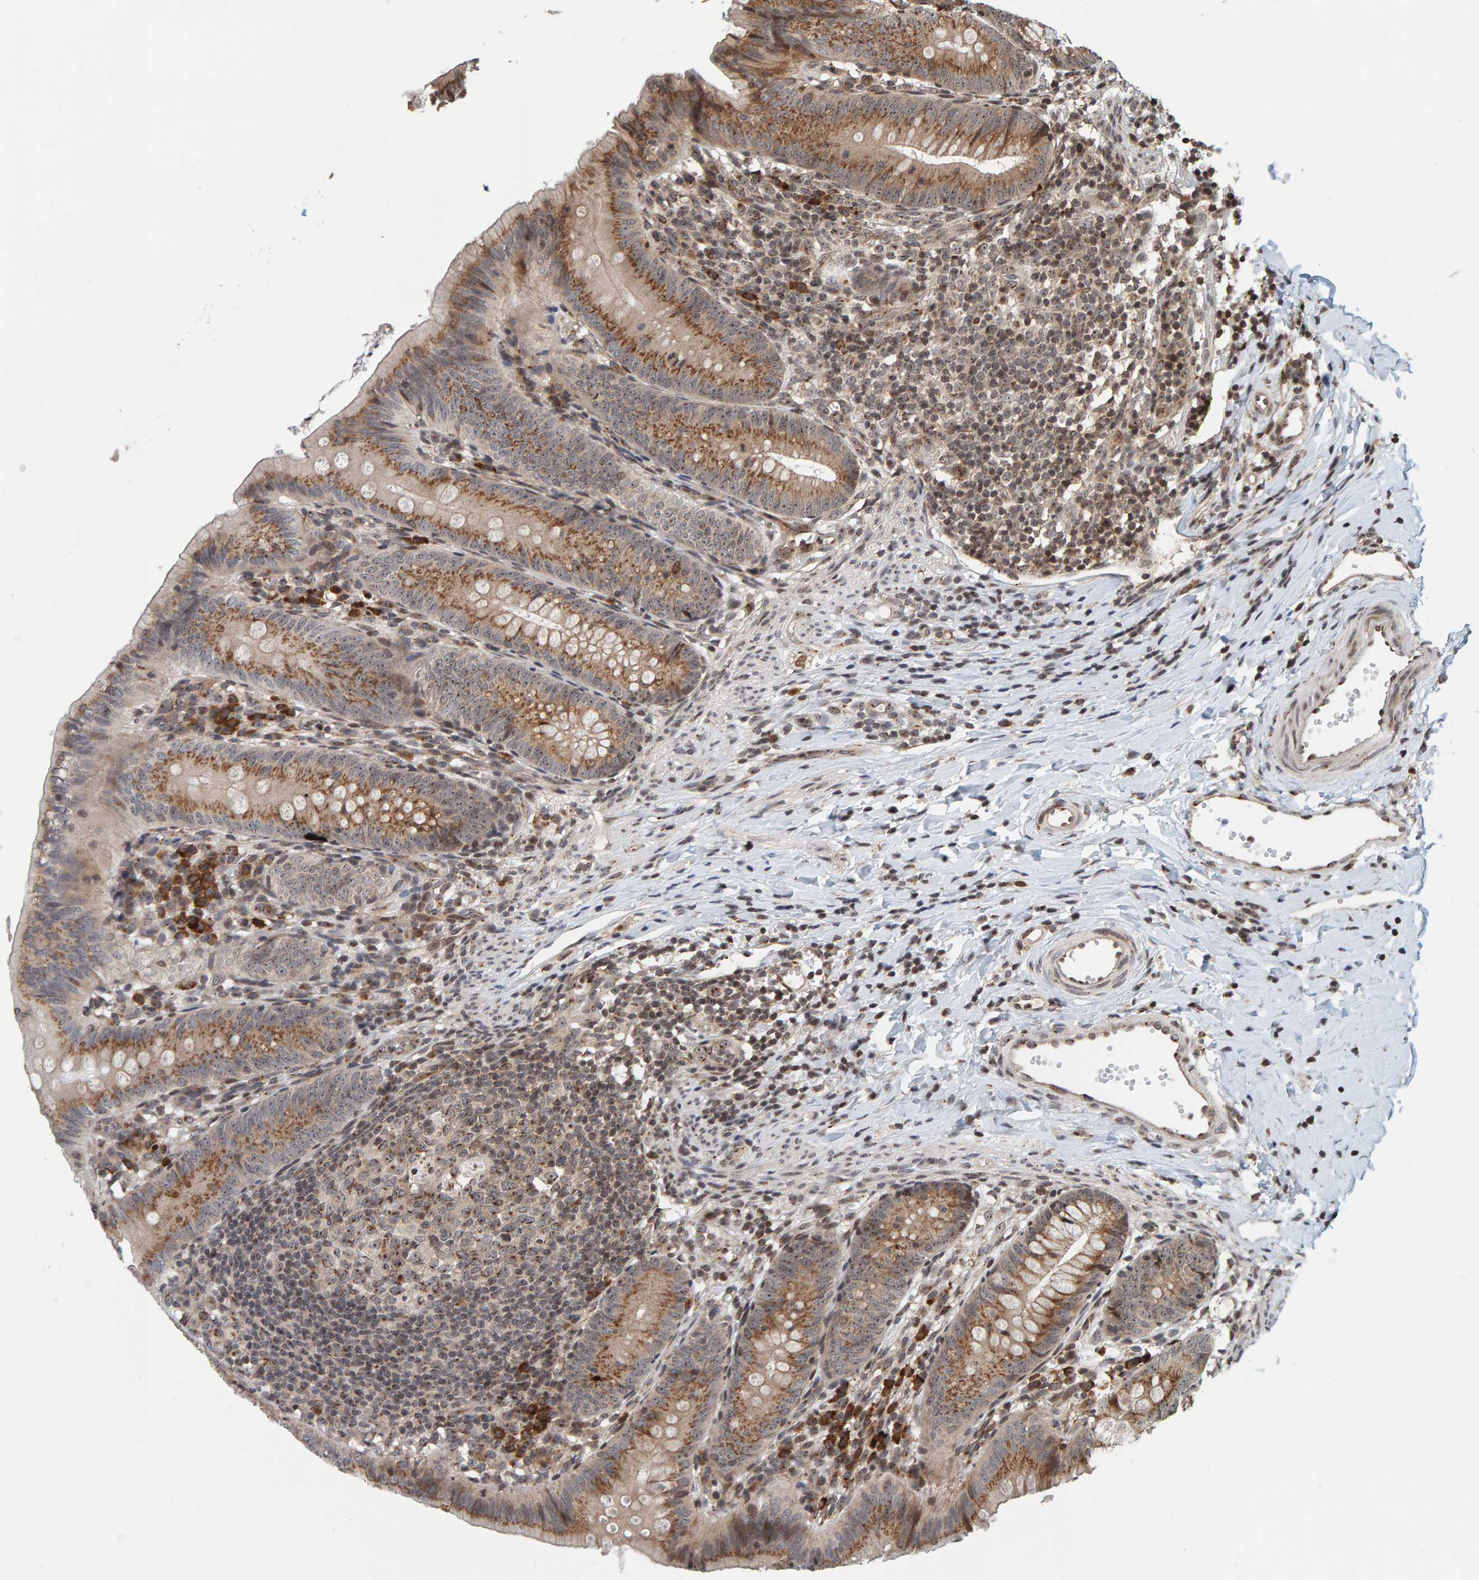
{"staining": {"intensity": "moderate", "quantity": ">75%", "location": "cytoplasmic/membranous,nuclear"}, "tissue": "appendix", "cell_type": "Glandular cells", "image_type": "normal", "snomed": [{"axis": "morphology", "description": "Normal tissue, NOS"}, {"axis": "topography", "description": "Appendix"}], "caption": "A high-resolution histopathology image shows IHC staining of benign appendix, which exhibits moderate cytoplasmic/membranous,nuclear expression in approximately >75% of glandular cells. The staining is performed using DAB (3,3'-diaminobenzidine) brown chromogen to label protein expression. The nuclei are counter-stained blue using hematoxylin.", "gene": "CCDC182", "patient": {"sex": "male", "age": 1}}